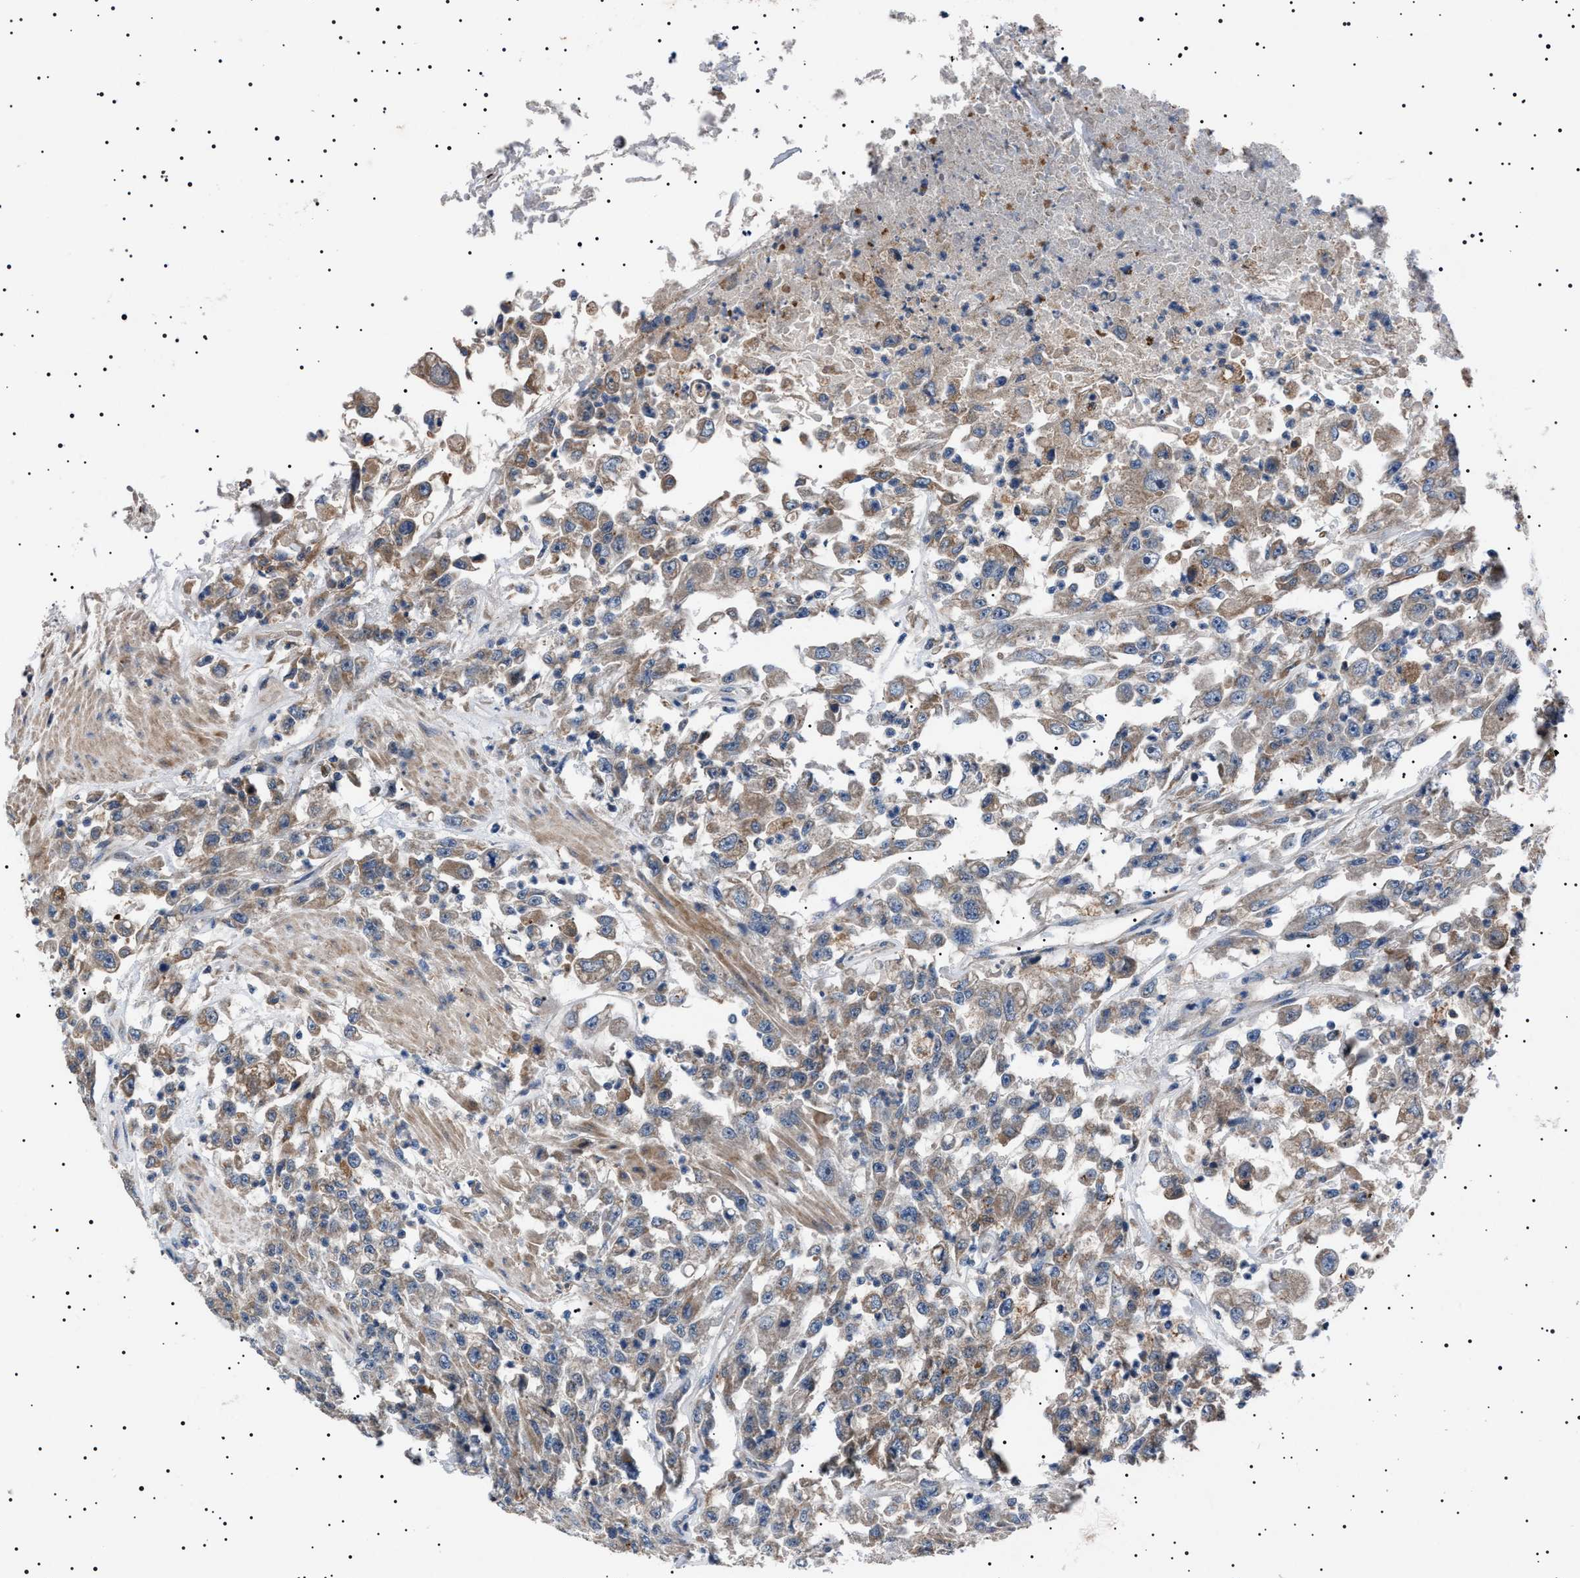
{"staining": {"intensity": "weak", "quantity": ">75%", "location": "cytoplasmic/membranous"}, "tissue": "urothelial cancer", "cell_type": "Tumor cells", "image_type": "cancer", "snomed": [{"axis": "morphology", "description": "Urothelial carcinoma, High grade"}, {"axis": "topography", "description": "Urinary bladder"}], "caption": "Protein expression analysis of high-grade urothelial carcinoma shows weak cytoplasmic/membranous staining in about >75% of tumor cells.", "gene": "PTRH1", "patient": {"sex": "male", "age": 46}}